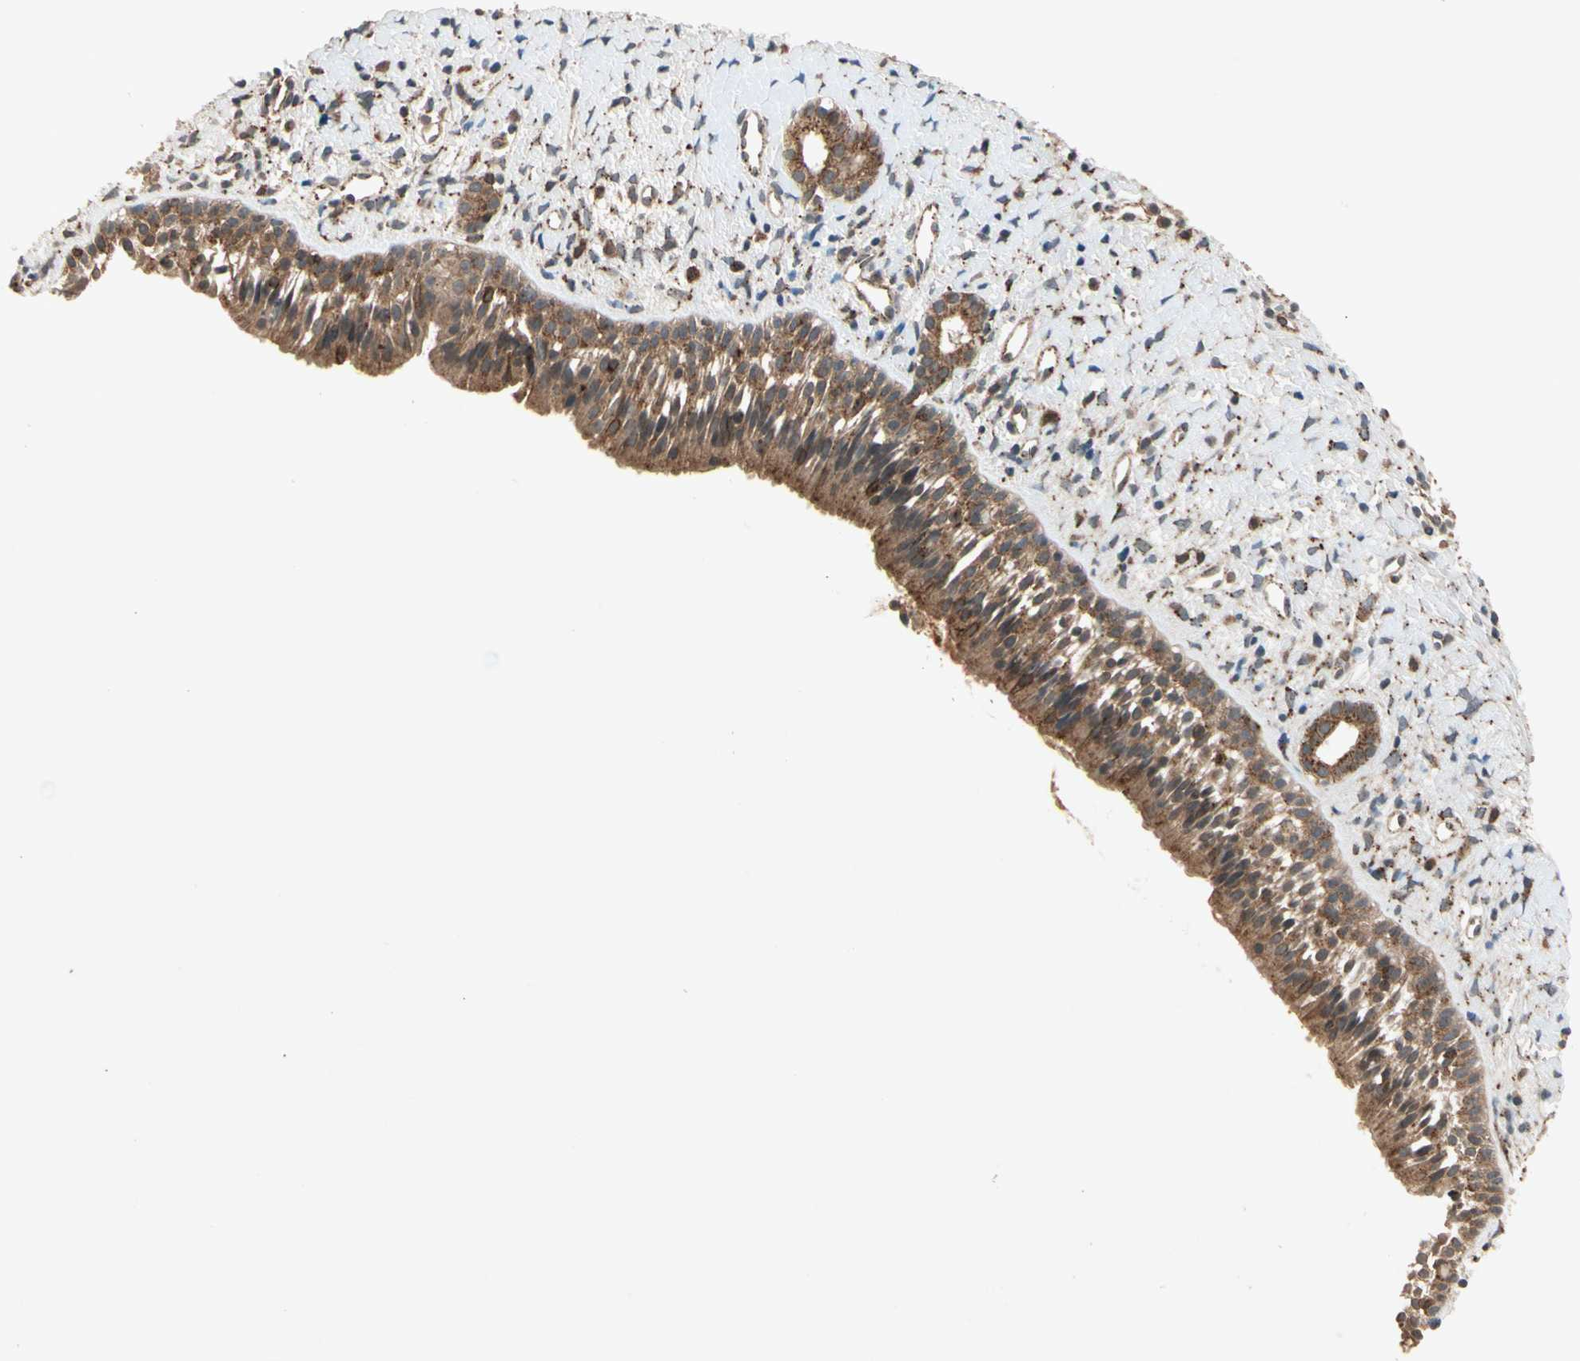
{"staining": {"intensity": "moderate", "quantity": ">75%", "location": "cytoplasmic/membranous"}, "tissue": "nasopharynx", "cell_type": "Respiratory epithelial cells", "image_type": "normal", "snomed": [{"axis": "morphology", "description": "Normal tissue, NOS"}, {"axis": "topography", "description": "Nasopharynx"}], "caption": "Immunohistochemical staining of normal nasopharynx exhibits medium levels of moderate cytoplasmic/membranous positivity in approximately >75% of respiratory epithelial cells.", "gene": "FLOT1", "patient": {"sex": "male", "age": 22}}